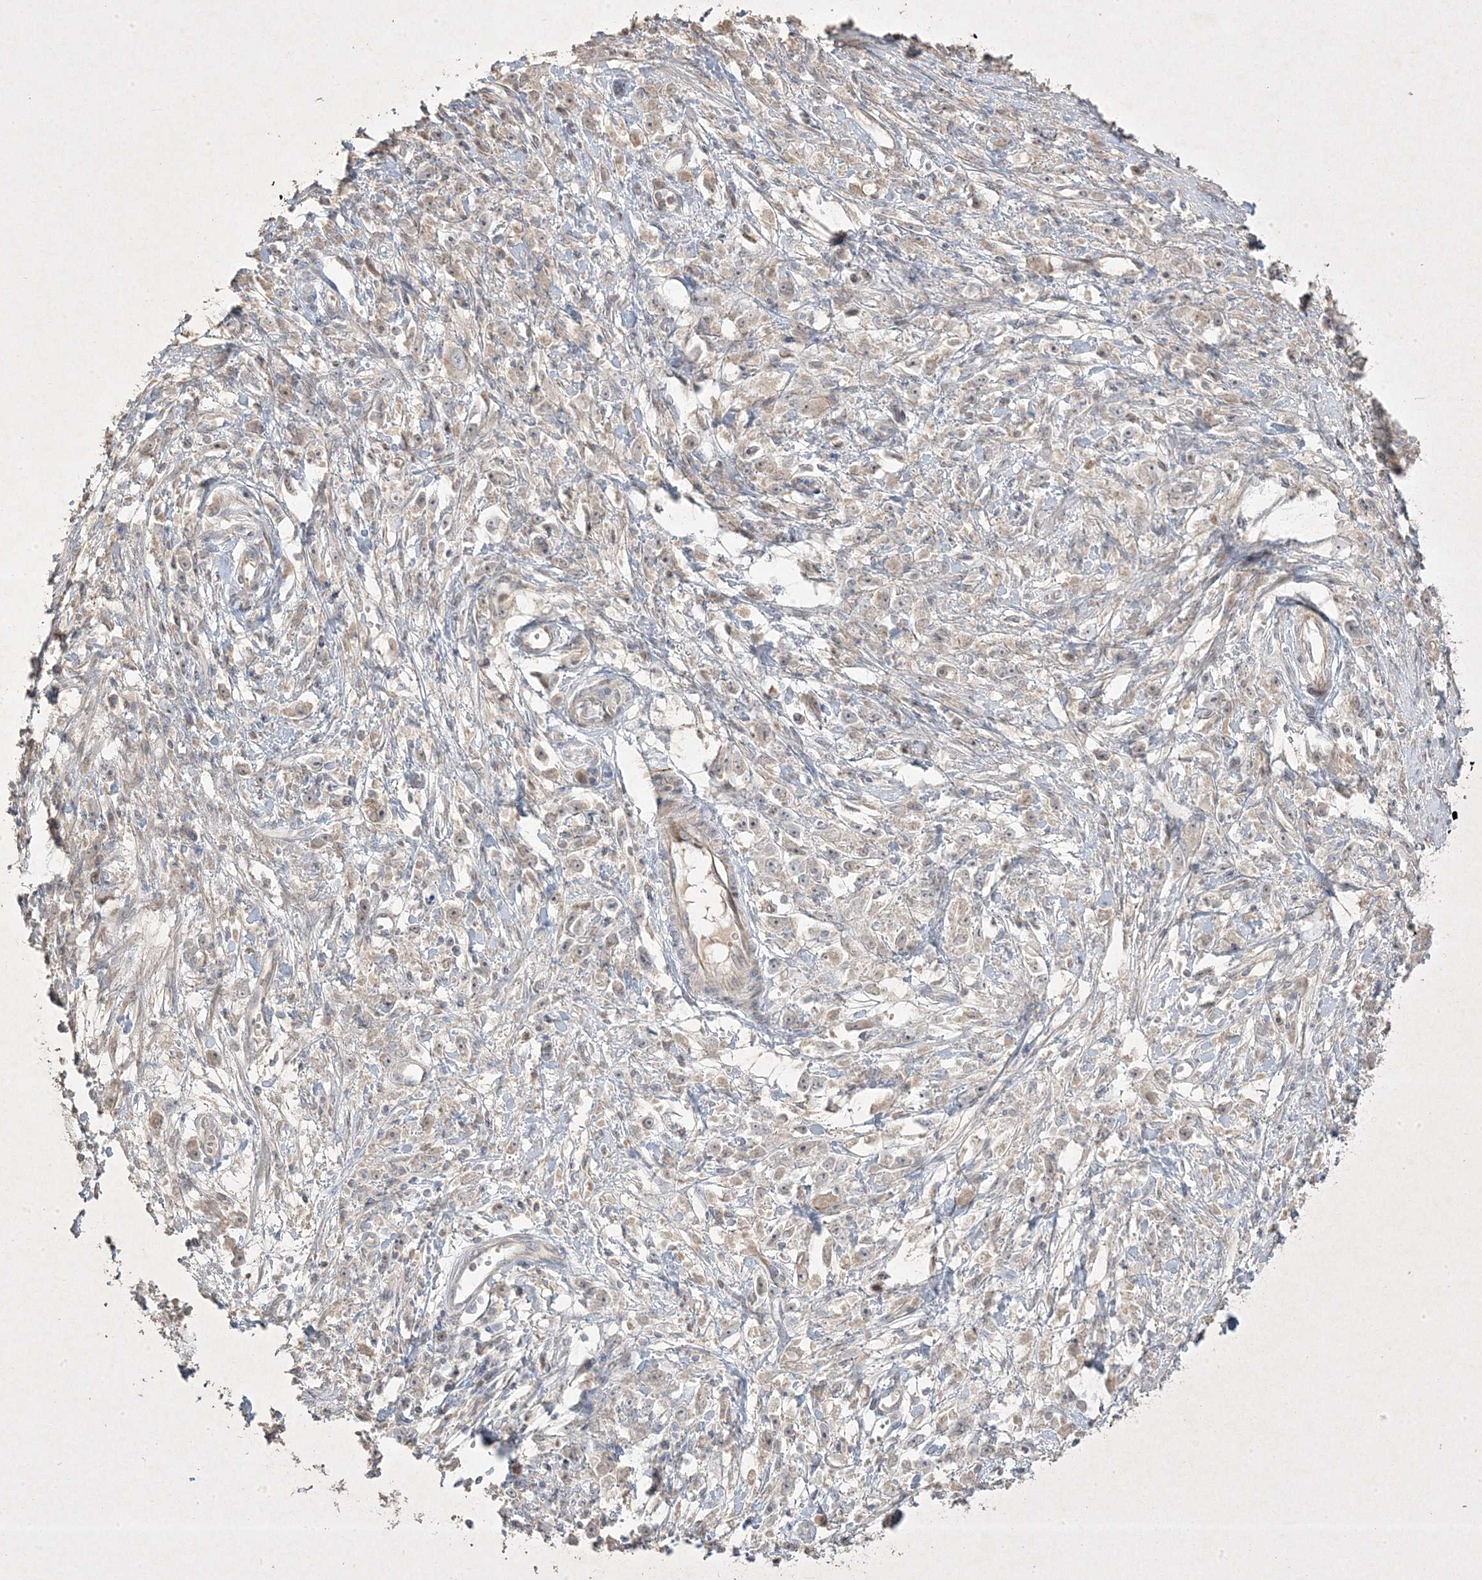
{"staining": {"intensity": "negative", "quantity": "none", "location": "none"}, "tissue": "stomach cancer", "cell_type": "Tumor cells", "image_type": "cancer", "snomed": [{"axis": "morphology", "description": "Adenocarcinoma, NOS"}, {"axis": "topography", "description": "Stomach"}], "caption": "Immunohistochemistry histopathology image of human stomach cancer (adenocarcinoma) stained for a protein (brown), which shows no staining in tumor cells.", "gene": "RGL4", "patient": {"sex": "female", "age": 59}}